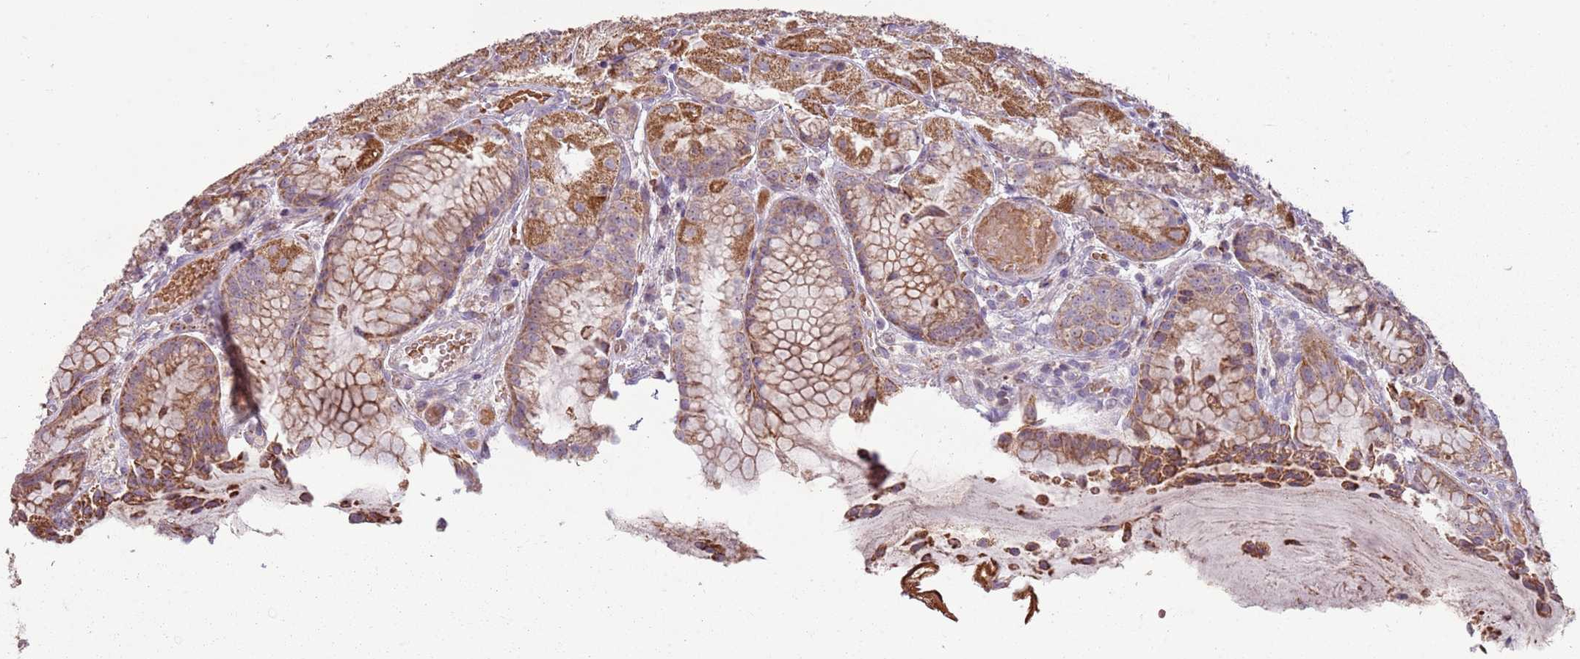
{"staining": {"intensity": "moderate", "quantity": ">75%", "location": "cytoplasmic/membranous"}, "tissue": "stomach", "cell_type": "Glandular cells", "image_type": "normal", "snomed": [{"axis": "morphology", "description": "Normal tissue, NOS"}, {"axis": "topography", "description": "Stomach, upper"}], "caption": "The immunohistochemical stain highlights moderate cytoplasmic/membranous staining in glandular cells of unremarkable stomach. The protein is stained brown, and the nuclei are stained in blue (DAB IHC with brightfield microscopy, high magnification).", "gene": "ZNF530", "patient": {"sex": "male", "age": 72}}